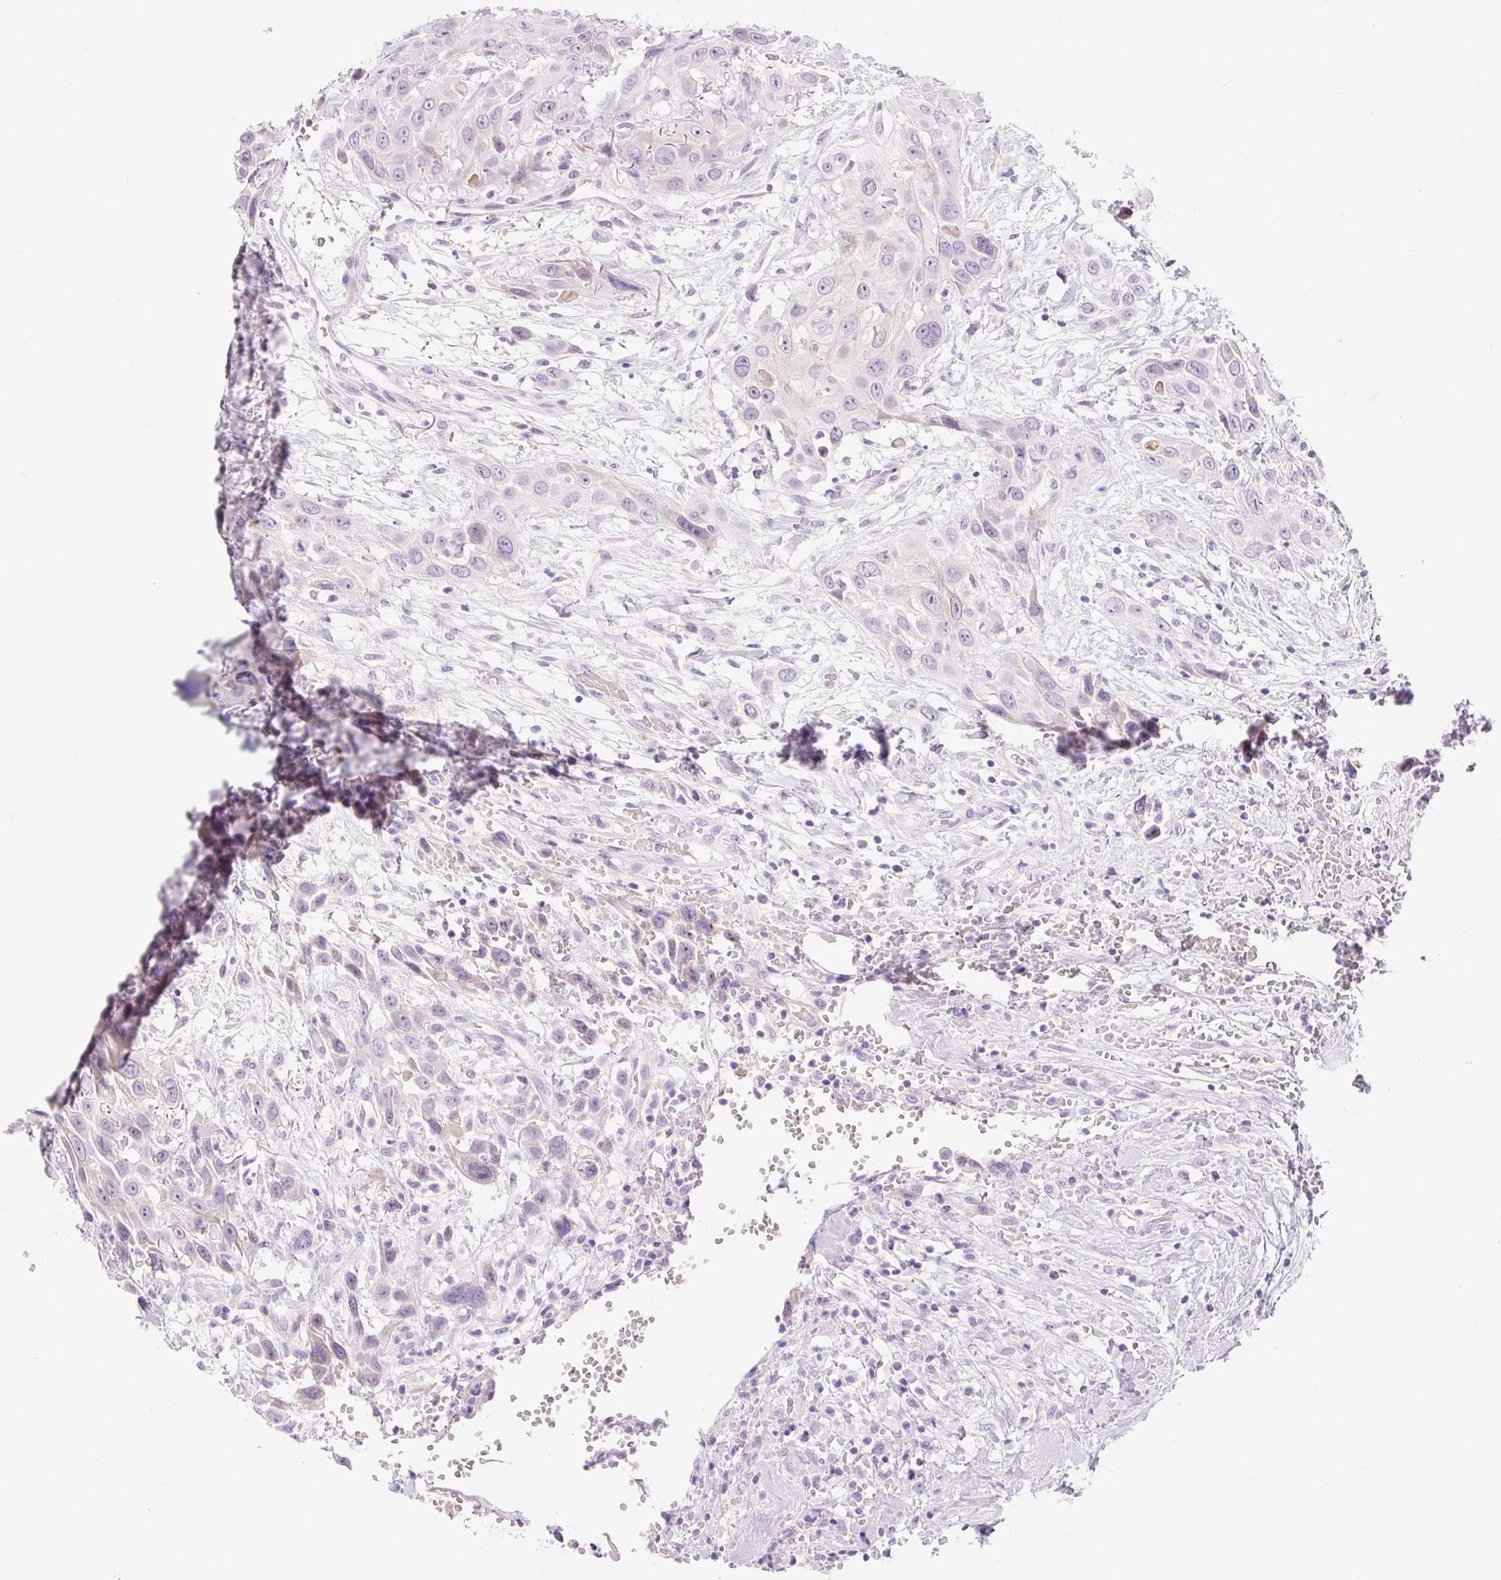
{"staining": {"intensity": "negative", "quantity": "none", "location": "none"}, "tissue": "head and neck cancer", "cell_type": "Tumor cells", "image_type": "cancer", "snomed": [{"axis": "morphology", "description": "Squamous cell carcinoma, NOS"}, {"axis": "topography", "description": "Head-Neck"}], "caption": "A histopathology image of human head and neck cancer is negative for staining in tumor cells.", "gene": "ZNF121", "patient": {"sex": "male", "age": 81}}